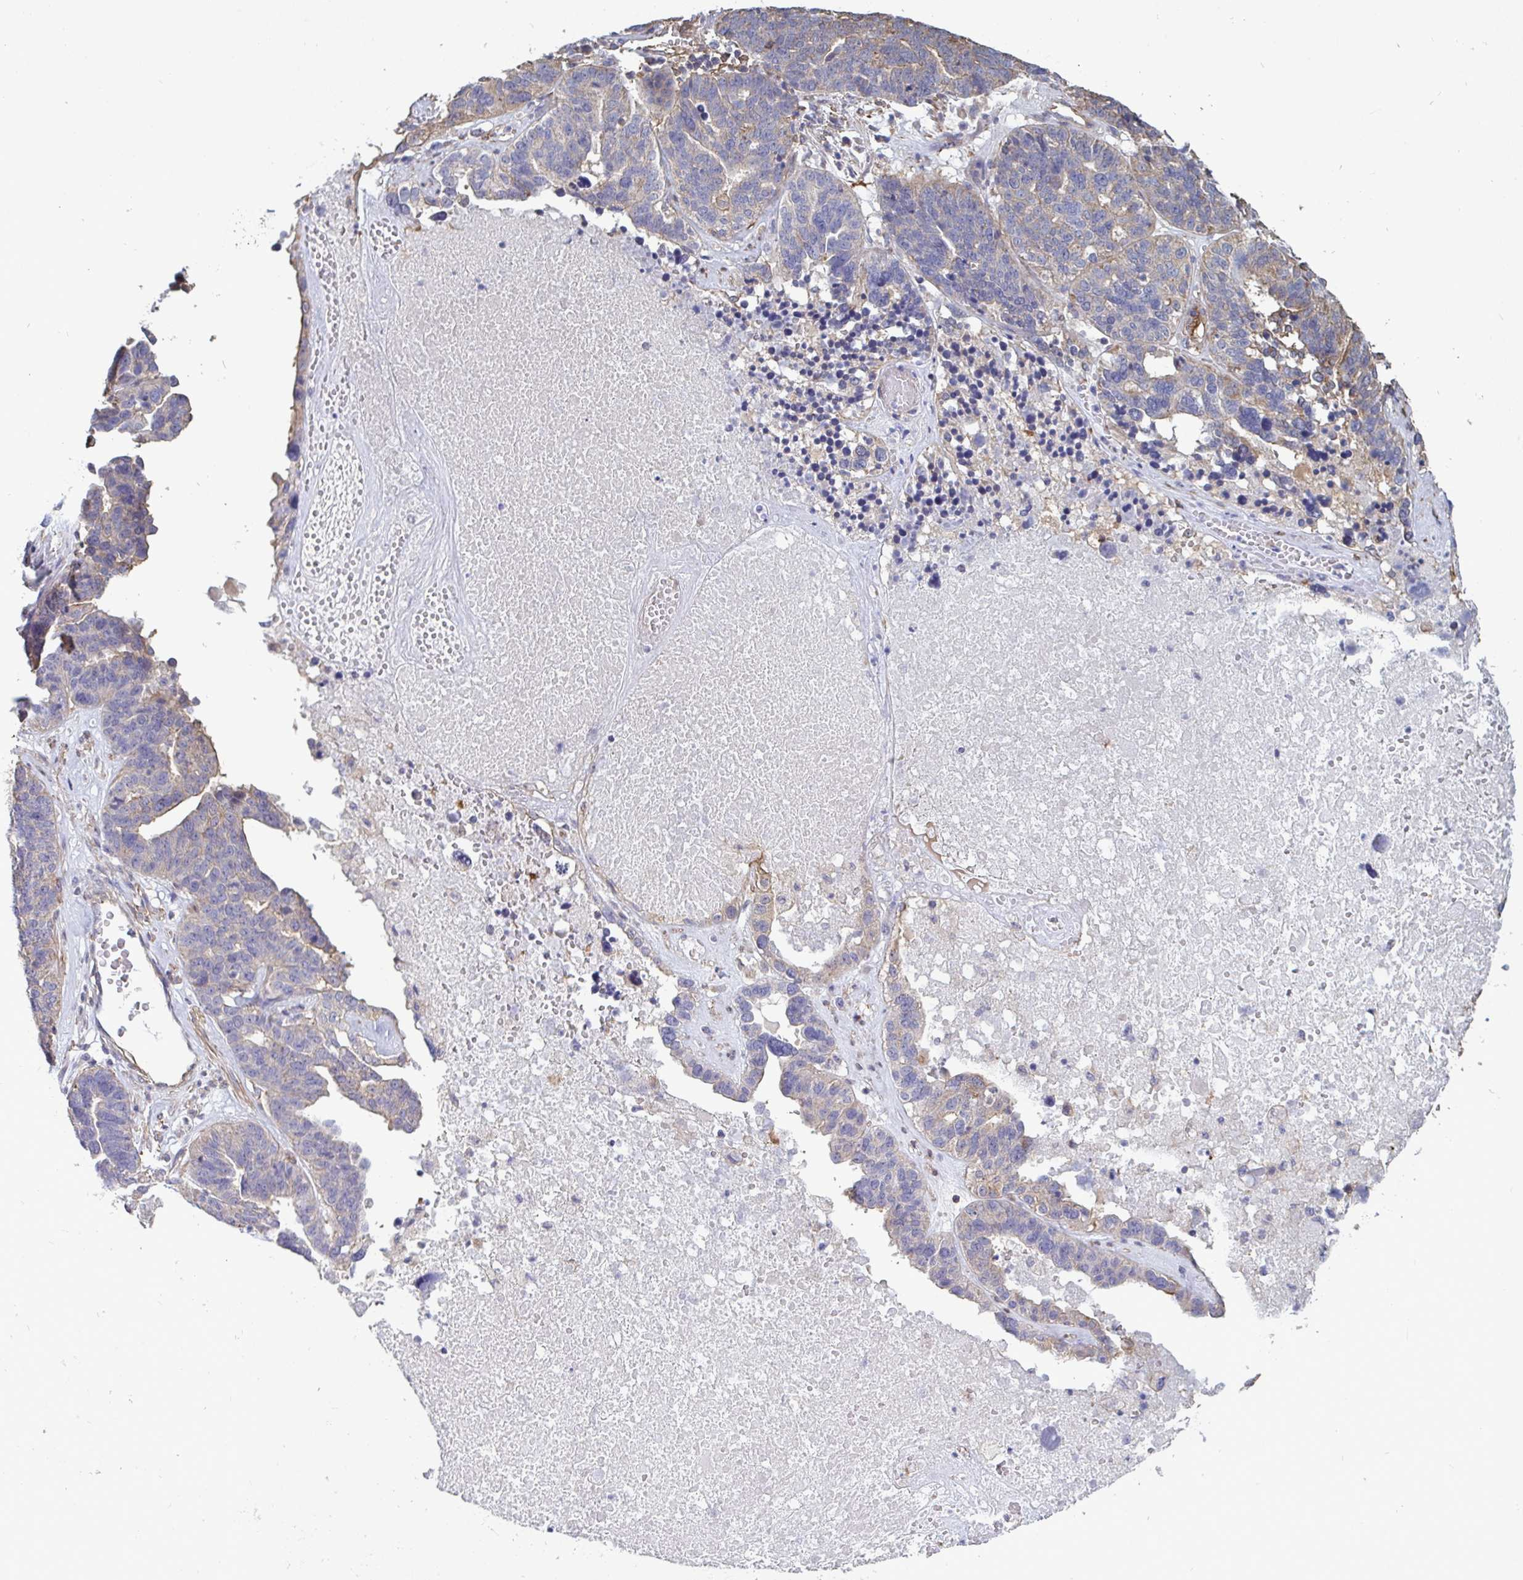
{"staining": {"intensity": "negative", "quantity": "none", "location": "none"}, "tissue": "ovarian cancer", "cell_type": "Tumor cells", "image_type": "cancer", "snomed": [{"axis": "morphology", "description": "Cystadenocarcinoma, serous, NOS"}, {"axis": "topography", "description": "Ovary"}], "caption": "High magnification brightfield microscopy of serous cystadenocarcinoma (ovarian) stained with DAB (3,3'-diaminobenzidine) (brown) and counterstained with hematoxylin (blue): tumor cells show no significant staining.", "gene": "ISCU", "patient": {"sex": "female", "age": 59}}